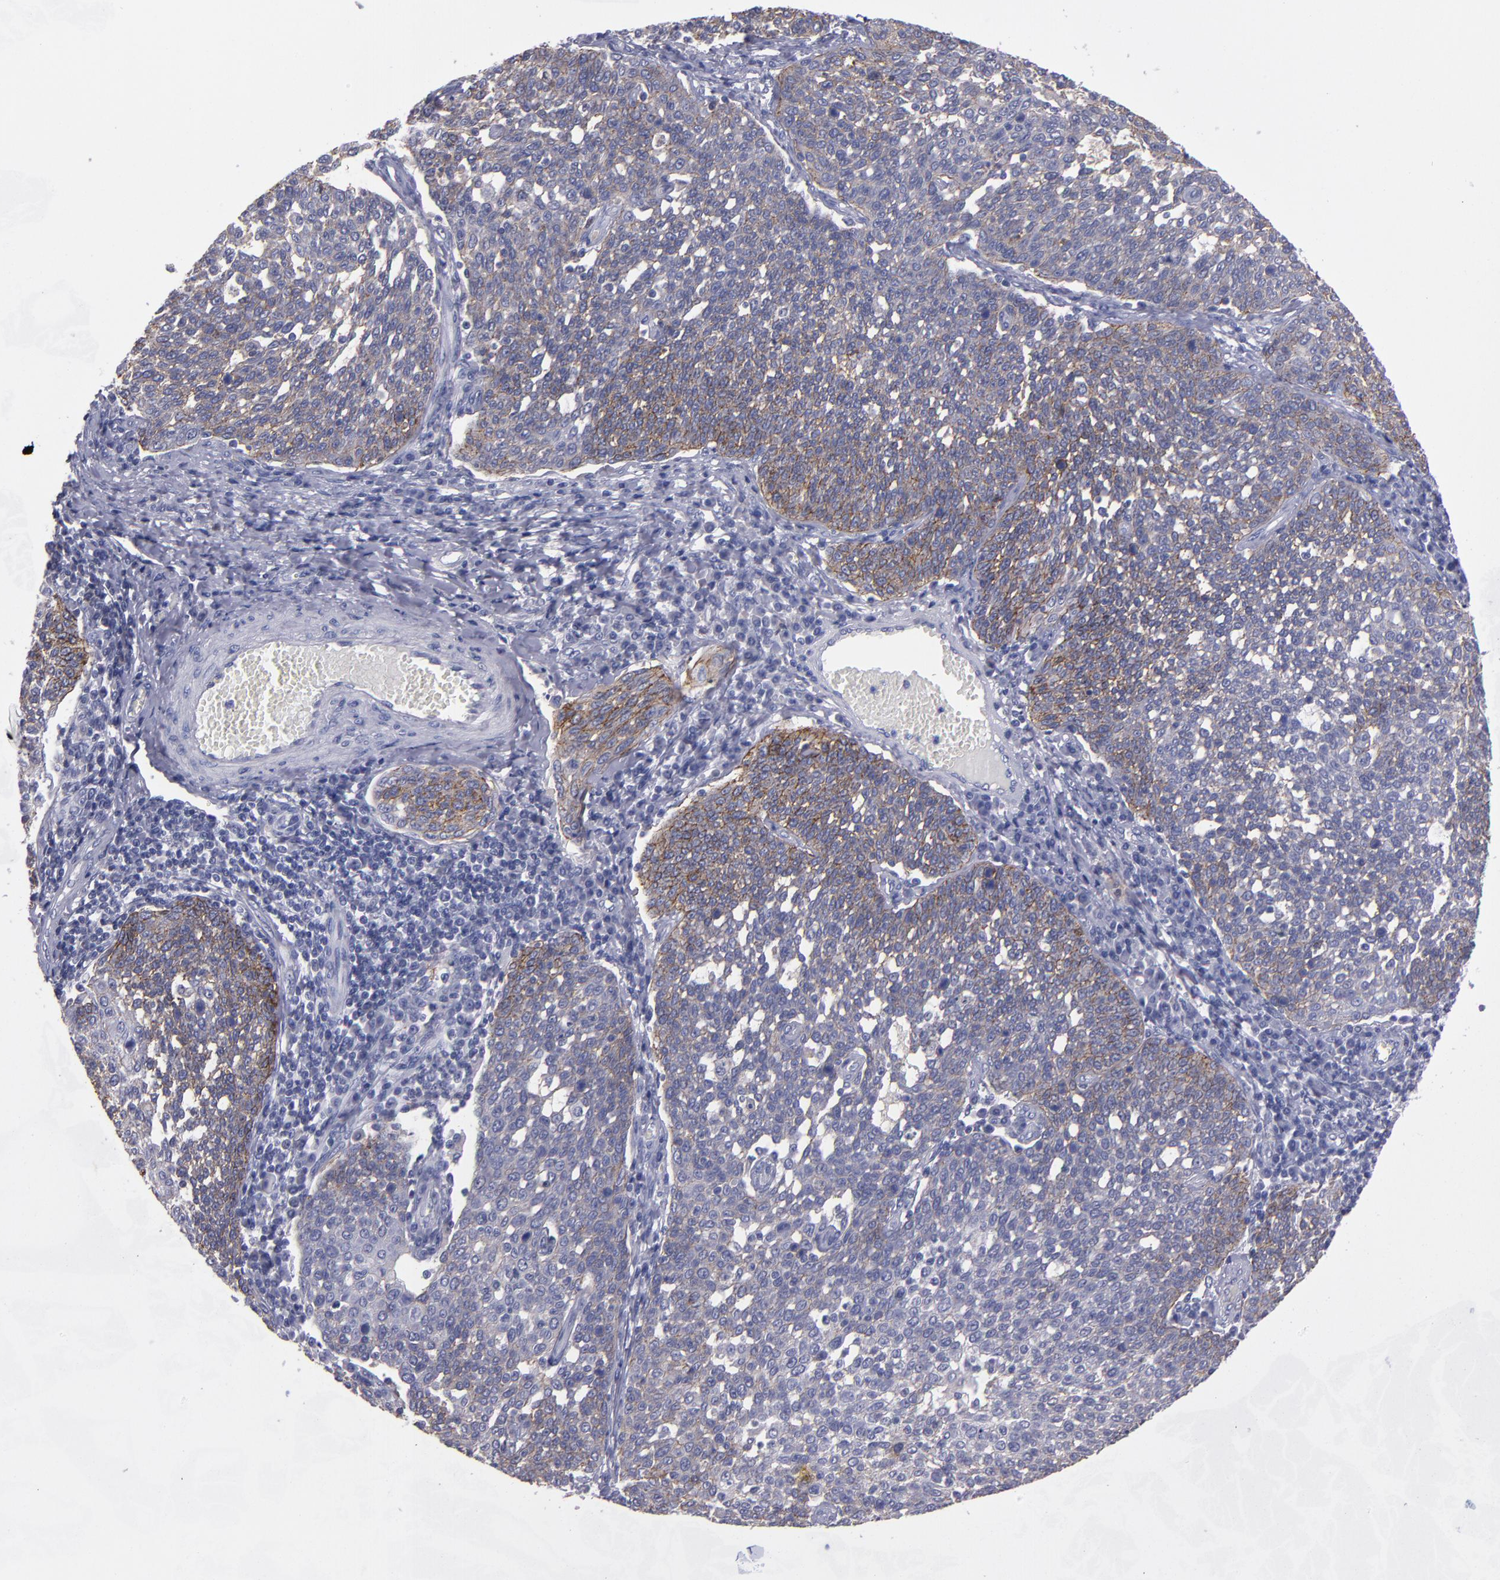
{"staining": {"intensity": "moderate", "quantity": ">75%", "location": "cytoplasmic/membranous"}, "tissue": "cervical cancer", "cell_type": "Tumor cells", "image_type": "cancer", "snomed": [{"axis": "morphology", "description": "Squamous cell carcinoma, NOS"}, {"axis": "topography", "description": "Cervix"}], "caption": "Squamous cell carcinoma (cervical) stained for a protein (brown) demonstrates moderate cytoplasmic/membranous positive positivity in about >75% of tumor cells.", "gene": "CDH3", "patient": {"sex": "female", "age": 34}}